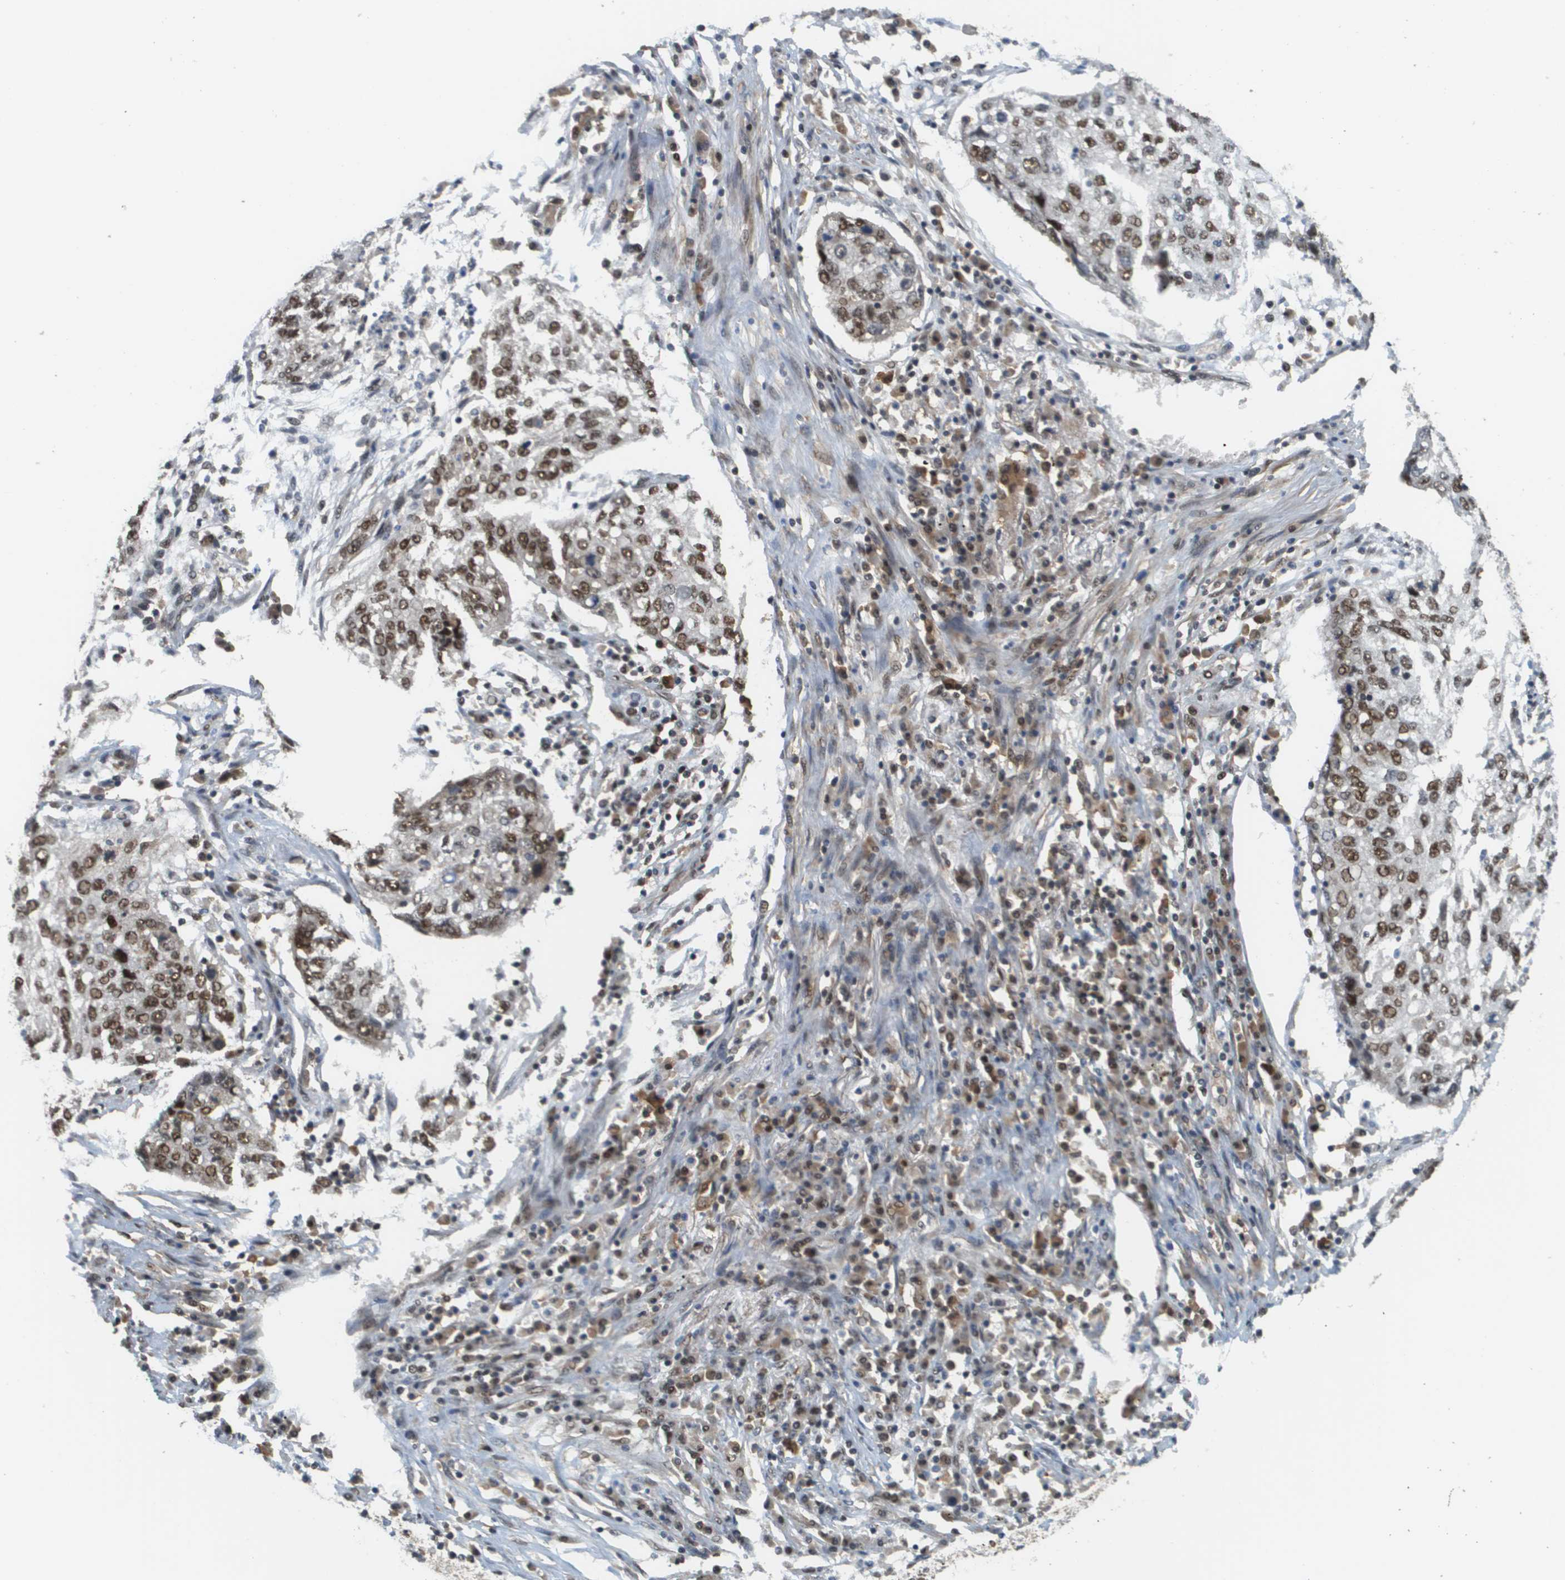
{"staining": {"intensity": "moderate", "quantity": ">75%", "location": "nuclear"}, "tissue": "lung cancer", "cell_type": "Tumor cells", "image_type": "cancer", "snomed": [{"axis": "morphology", "description": "Squamous cell carcinoma, NOS"}, {"axis": "topography", "description": "Lung"}], "caption": "Protein expression analysis of human lung cancer reveals moderate nuclear expression in about >75% of tumor cells.", "gene": "PRCC", "patient": {"sex": "female", "age": 63}}